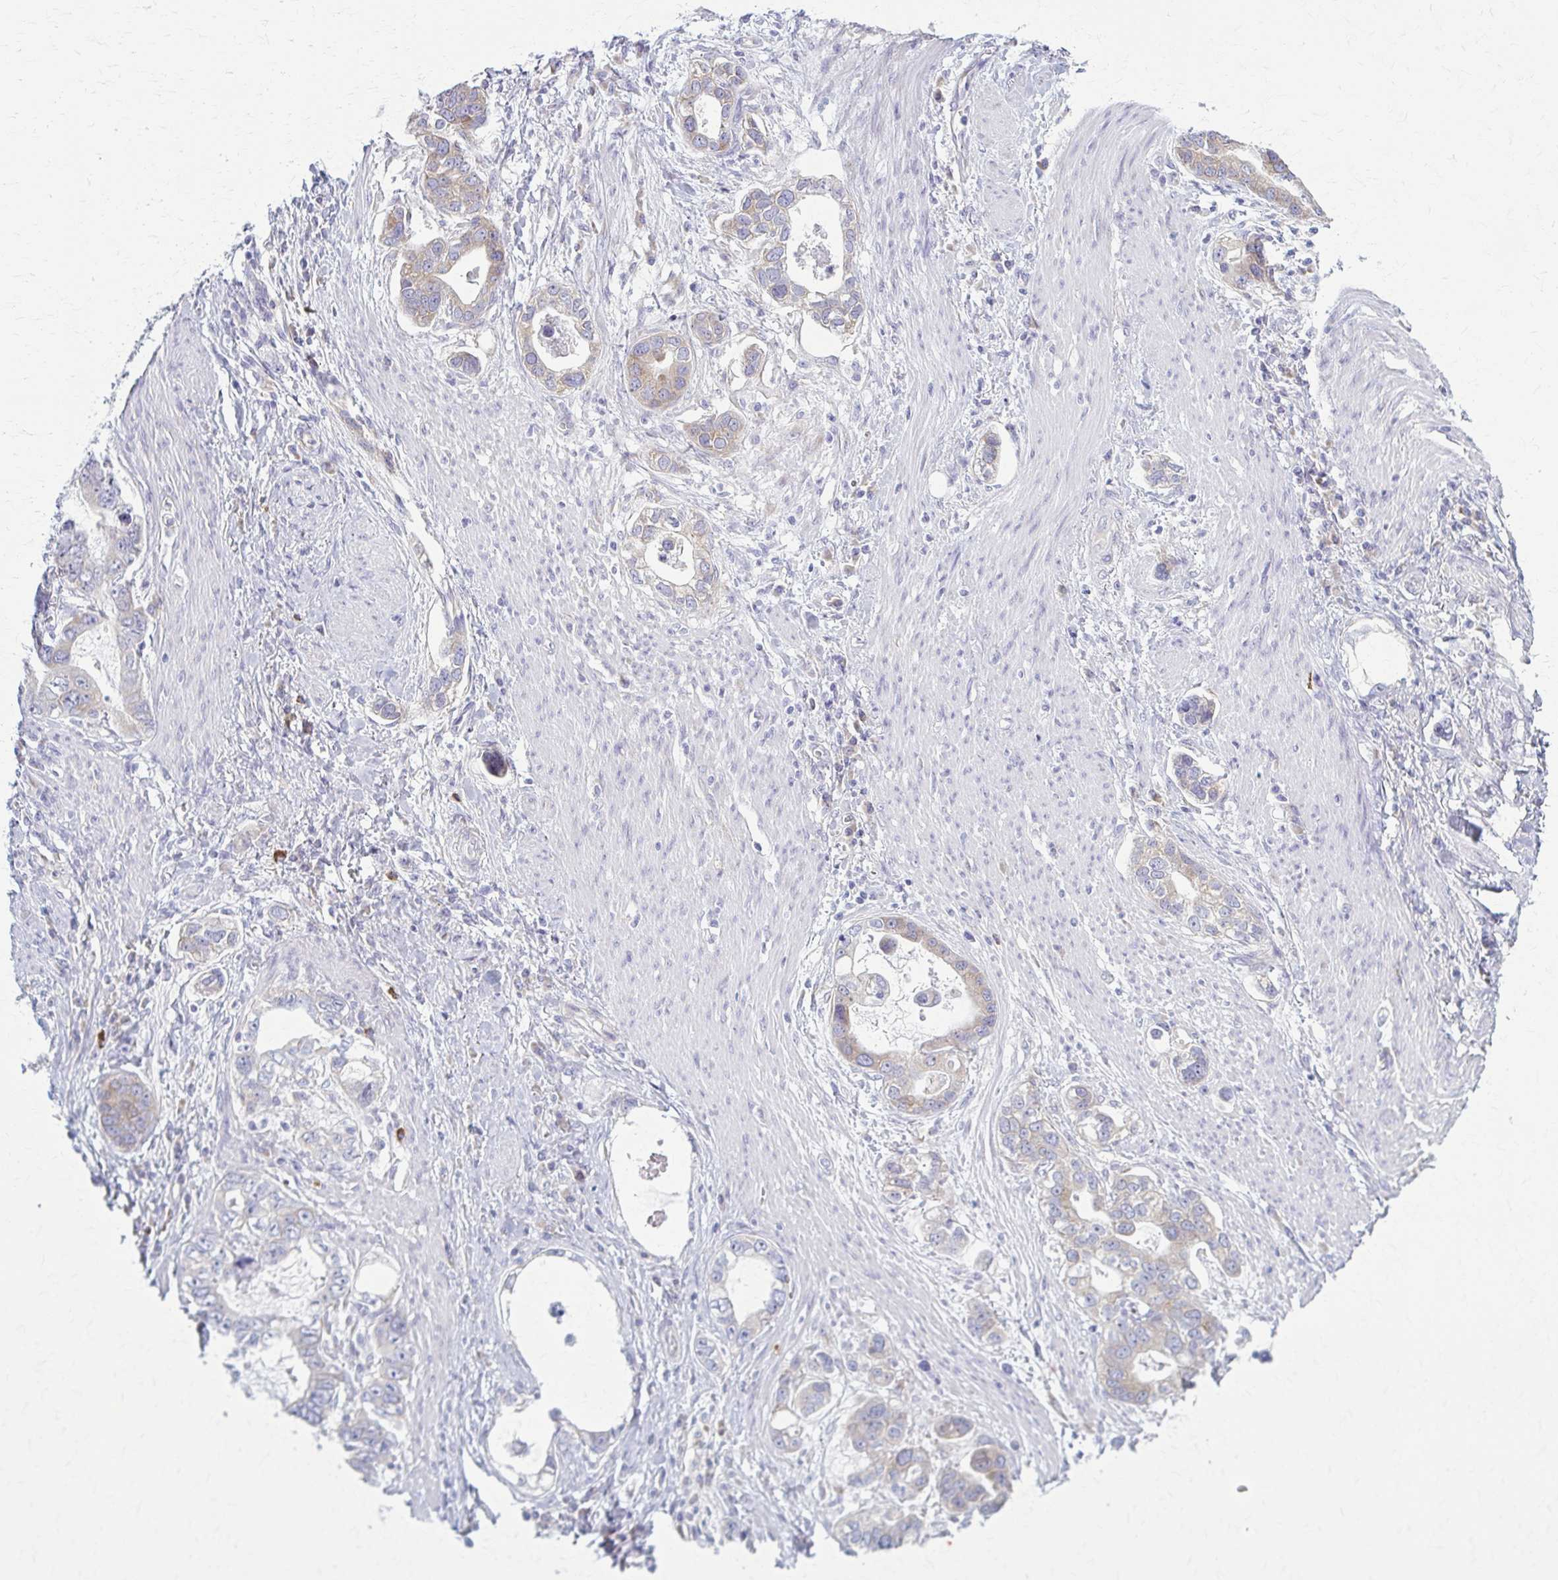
{"staining": {"intensity": "weak", "quantity": "<25%", "location": "cytoplasmic/membranous"}, "tissue": "stomach cancer", "cell_type": "Tumor cells", "image_type": "cancer", "snomed": [{"axis": "morphology", "description": "Adenocarcinoma, NOS"}, {"axis": "topography", "description": "Stomach, lower"}], "caption": "The IHC photomicrograph has no significant positivity in tumor cells of stomach adenocarcinoma tissue.", "gene": "PRKRA", "patient": {"sex": "female", "age": 93}}